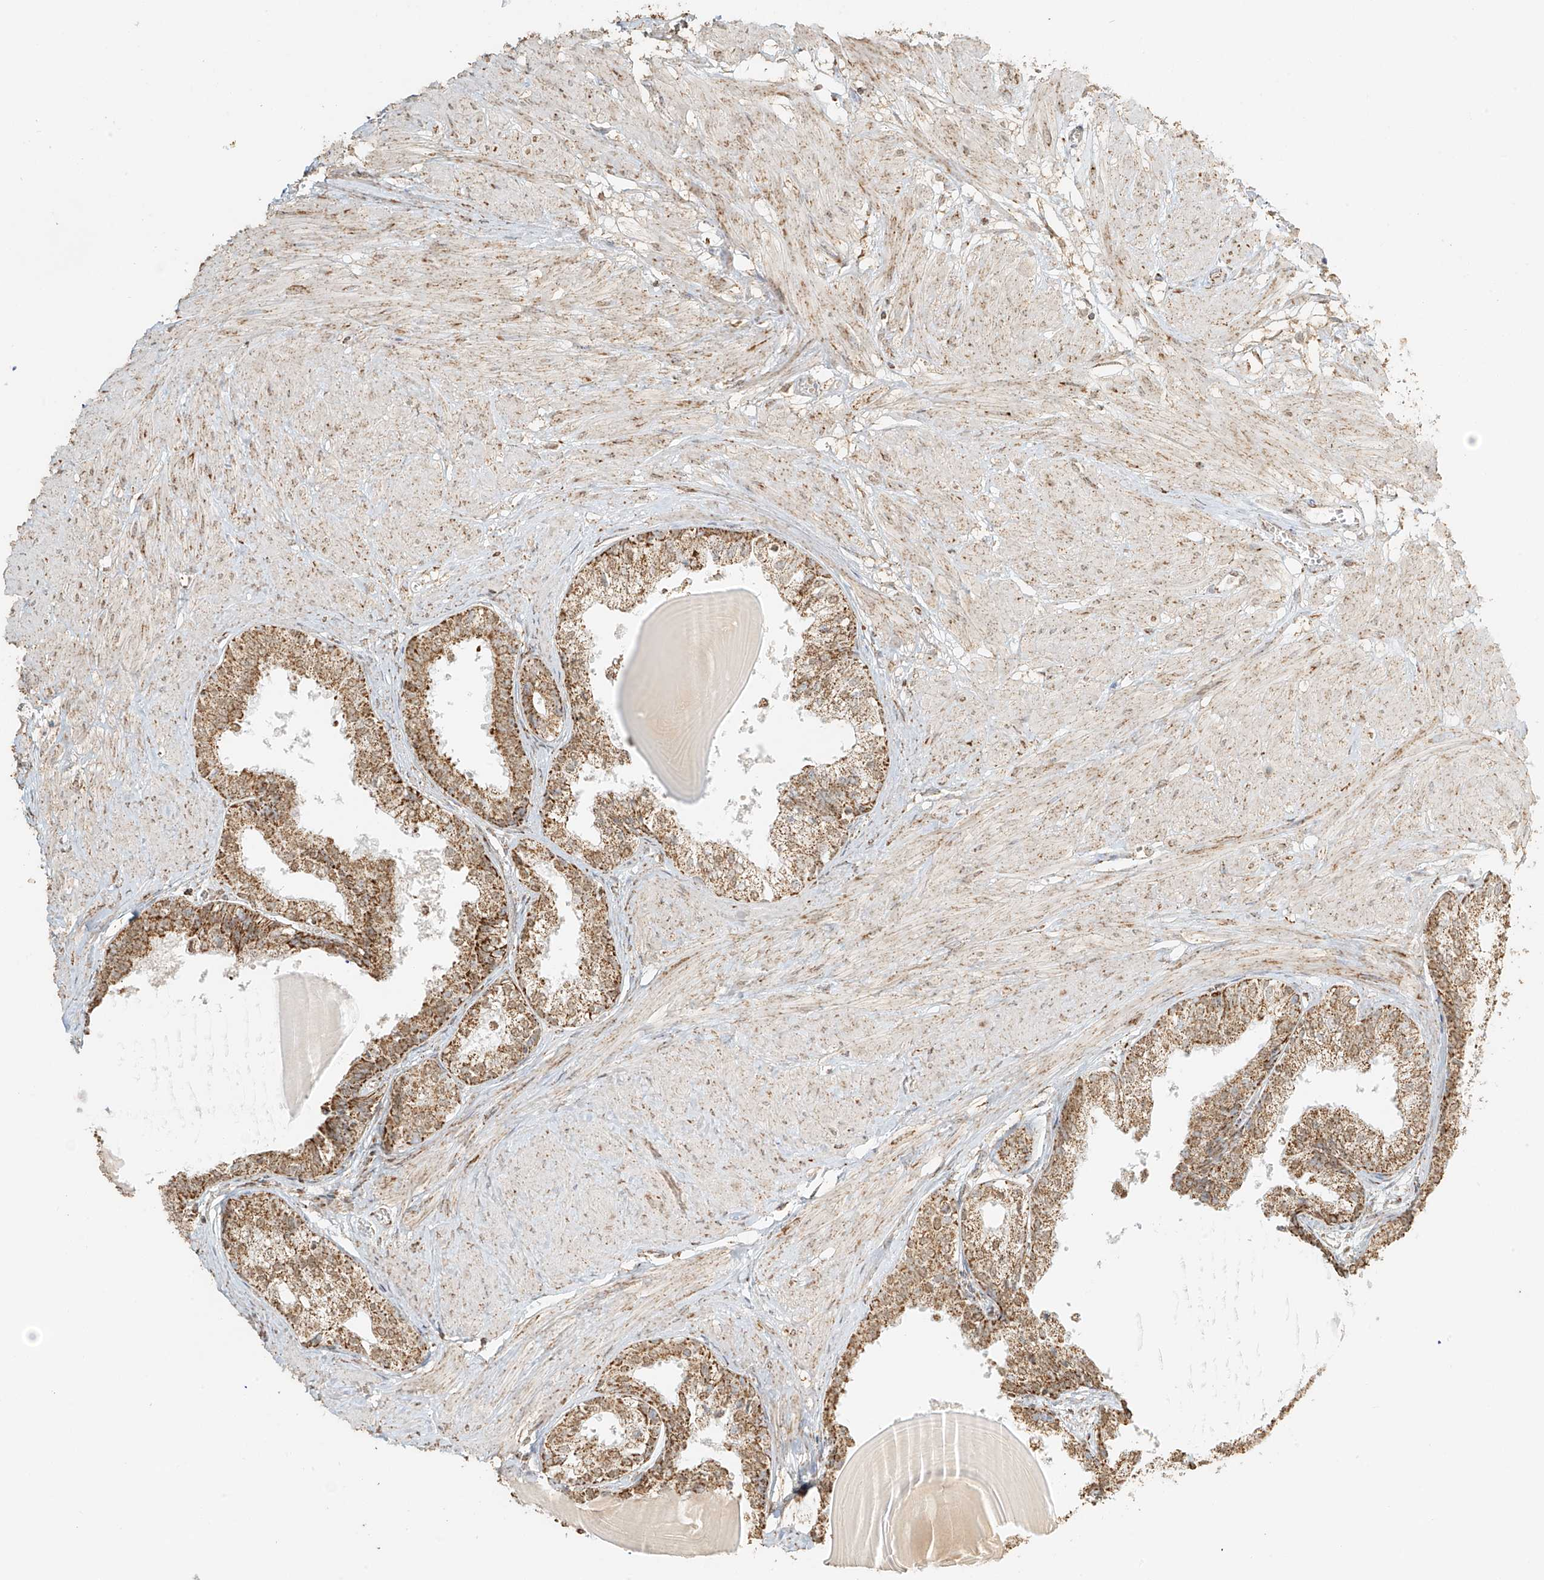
{"staining": {"intensity": "moderate", "quantity": ">75%", "location": "cytoplasmic/membranous"}, "tissue": "prostate", "cell_type": "Glandular cells", "image_type": "normal", "snomed": [{"axis": "morphology", "description": "Normal tissue, NOS"}, {"axis": "topography", "description": "Prostate"}], "caption": "Protein positivity by IHC demonstrates moderate cytoplasmic/membranous expression in approximately >75% of glandular cells in unremarkable prostate.", "gene": "MIPEP", "patient": {"sex": "male", "age": 48}}